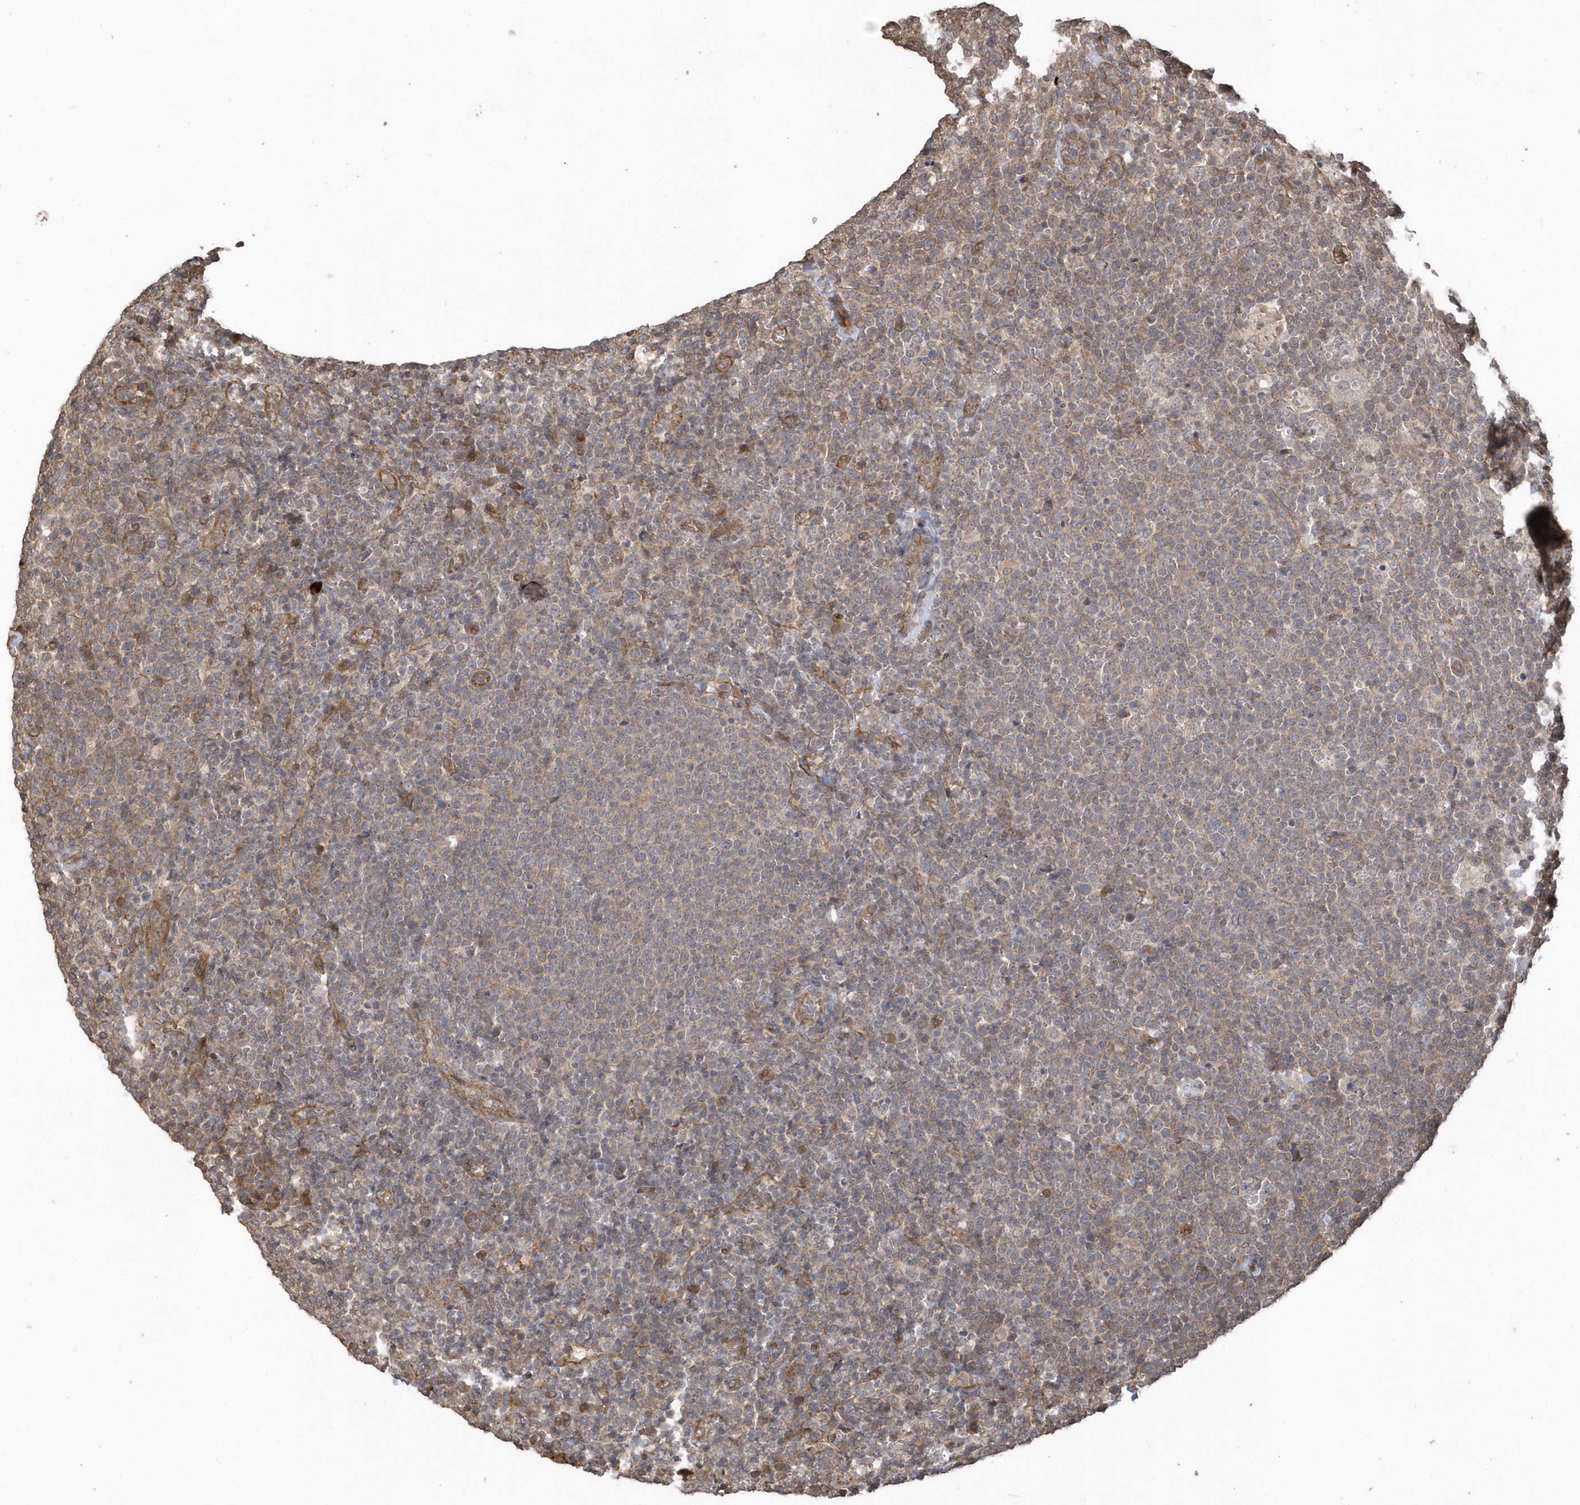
{"staining": {"intensity": "weak", "quantity": ">75%", "location": "cytoplasmic/membranous"}, "tissue": "lymphoma", "cell_type": "Tumor cells", "image_type": "cancer", "snomed": [{"axis": "morphology", "description": "Malignant lymphoma, non-Hodgkin's type, High grade"}, {"axis": "topography", "description": "Lymph node"}], "caption": "A micrograph of lymphoma stained for a protein shows weak cytoplasmic/membranous brown staining in tumor cells.", "gene": "HERPUD1", "patient": {"sex": "male", "age": 61}}